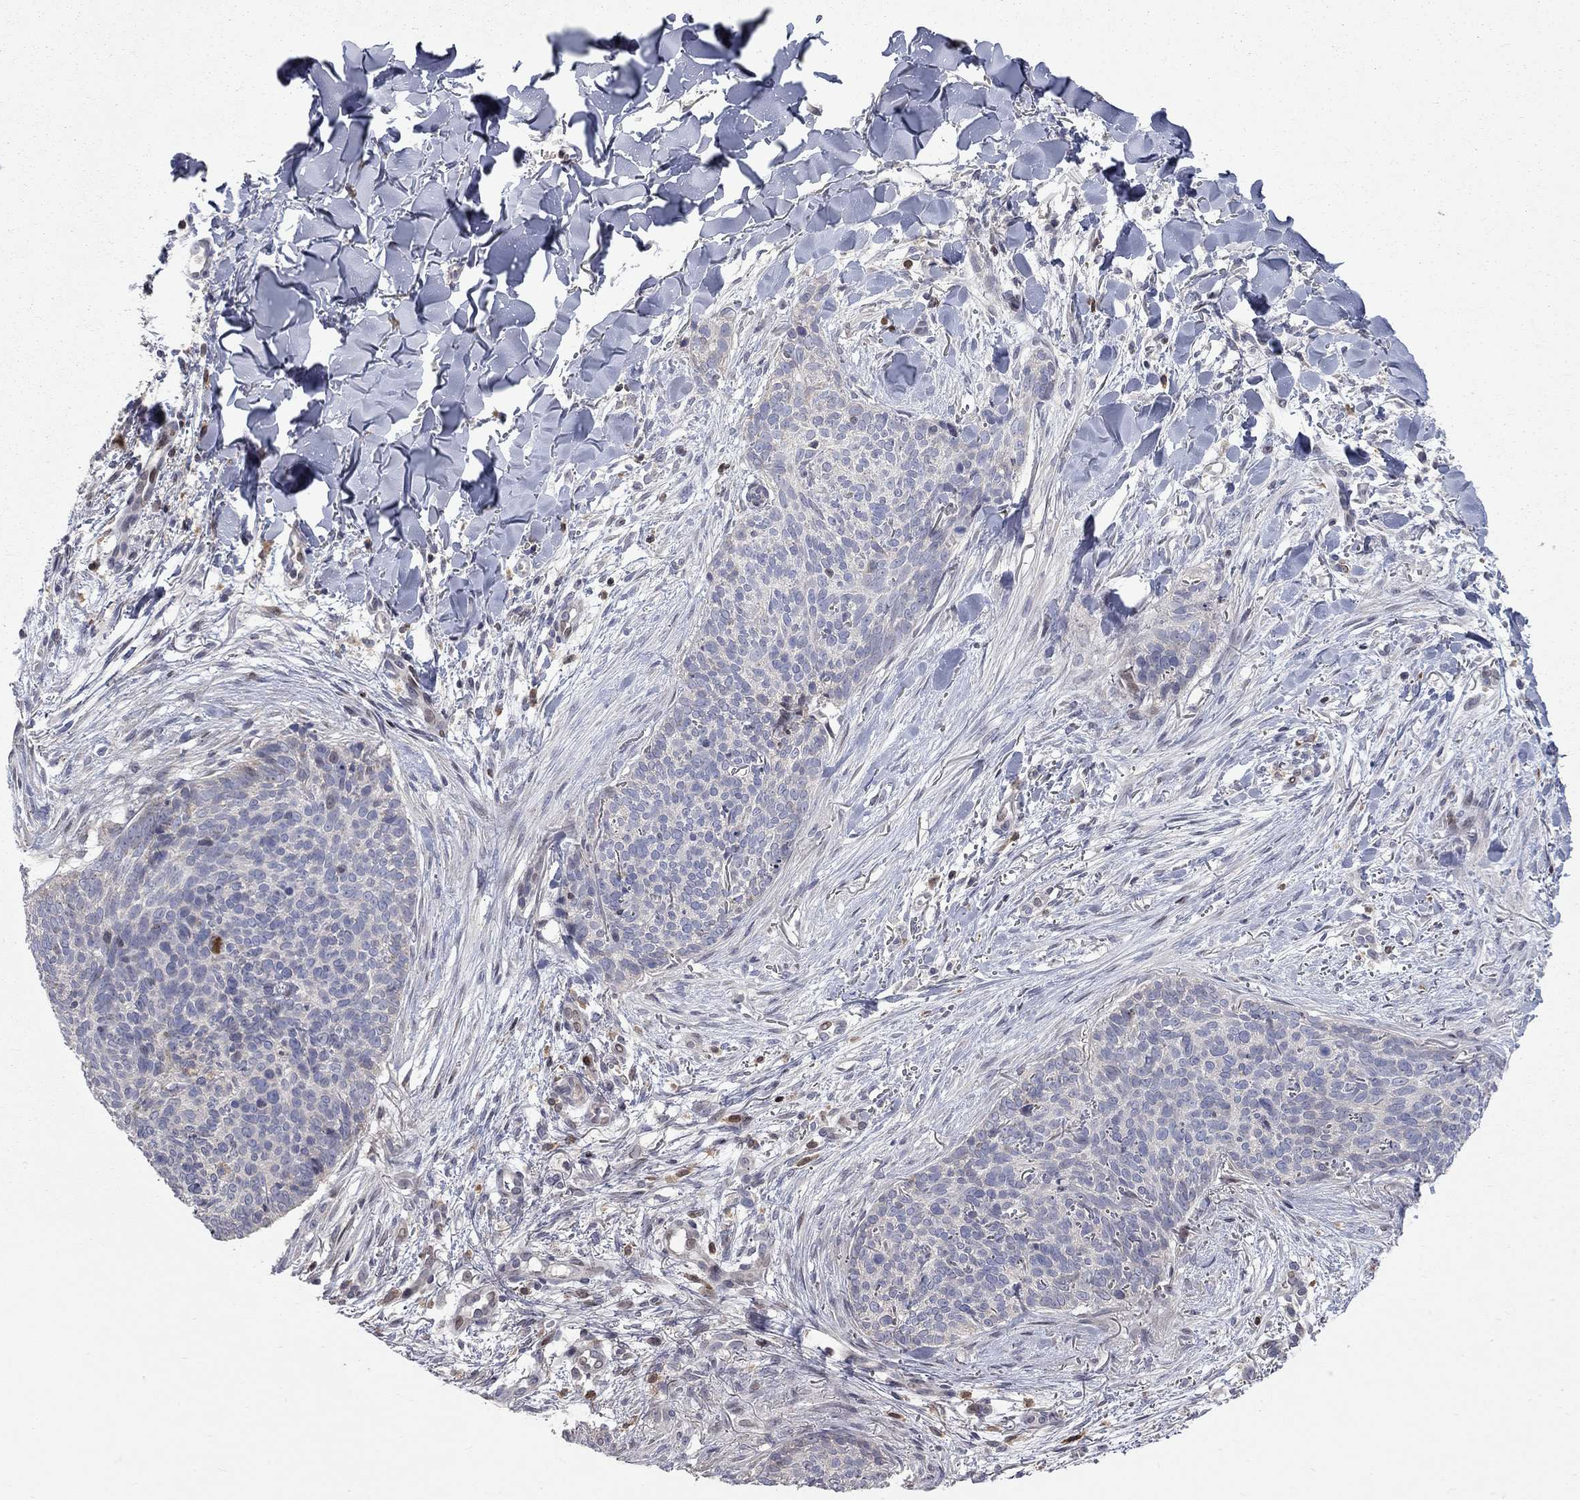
{"staining": {"intensity": "negative", "quantity": "none", "location": "none"}, "tissue": "skin cancer", "cell_type": "Tumor cells", "image_type": "cancer", "snomed": [{"axis": "morphology", "description": "Basal cell carcinoma"}, {"axis": "topography", "description": "Skin"}], "caption": "Tumor cells are negative for brown protein staining in skin cancer.", "gene": "ERN2", "patient": {"sex": "male", "age": 64}}